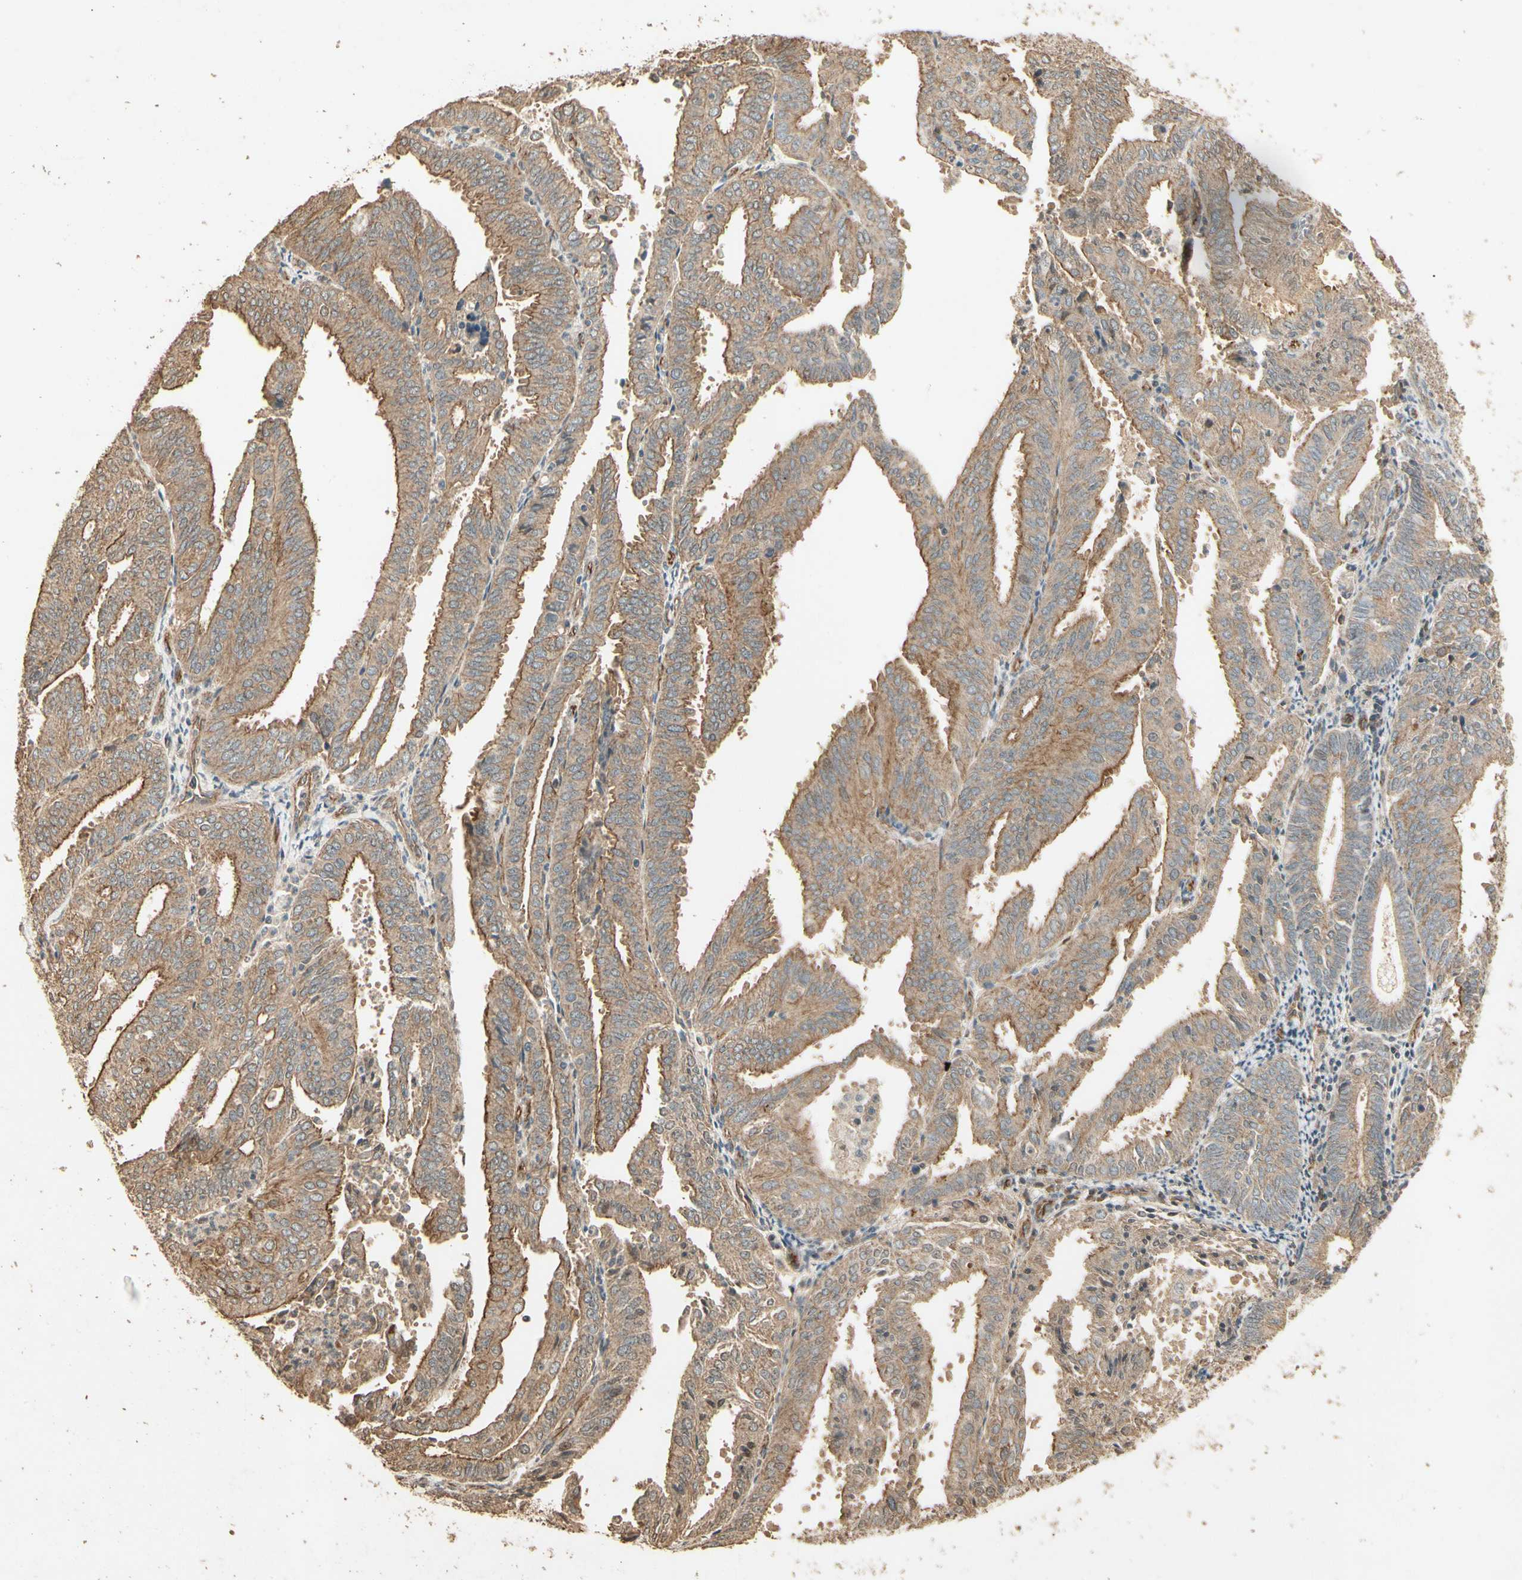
{"staining": {"intensity": "moderate", "quantity": ">75%", "location": "cytoplasmic/membranous"}, "tissue": "endometrial cancer", "cell_type": "Tumor cells", "image_type": "cancer", "snomed": [{"axis": "morphology", "description": "Adenocarcinoma, NOS"}, {"axis": "topography", "description": "Uterus"}], "caption": "Approximately >75% of tumor cells in human endometrial cancer (adenocarcinoma) exhibit moderate cytoplasmic/membranous protein expression as visualized by brown immunohistochemical staining.", "gene": "RNF180", "patient": {"sex": "female", "age": 60}}